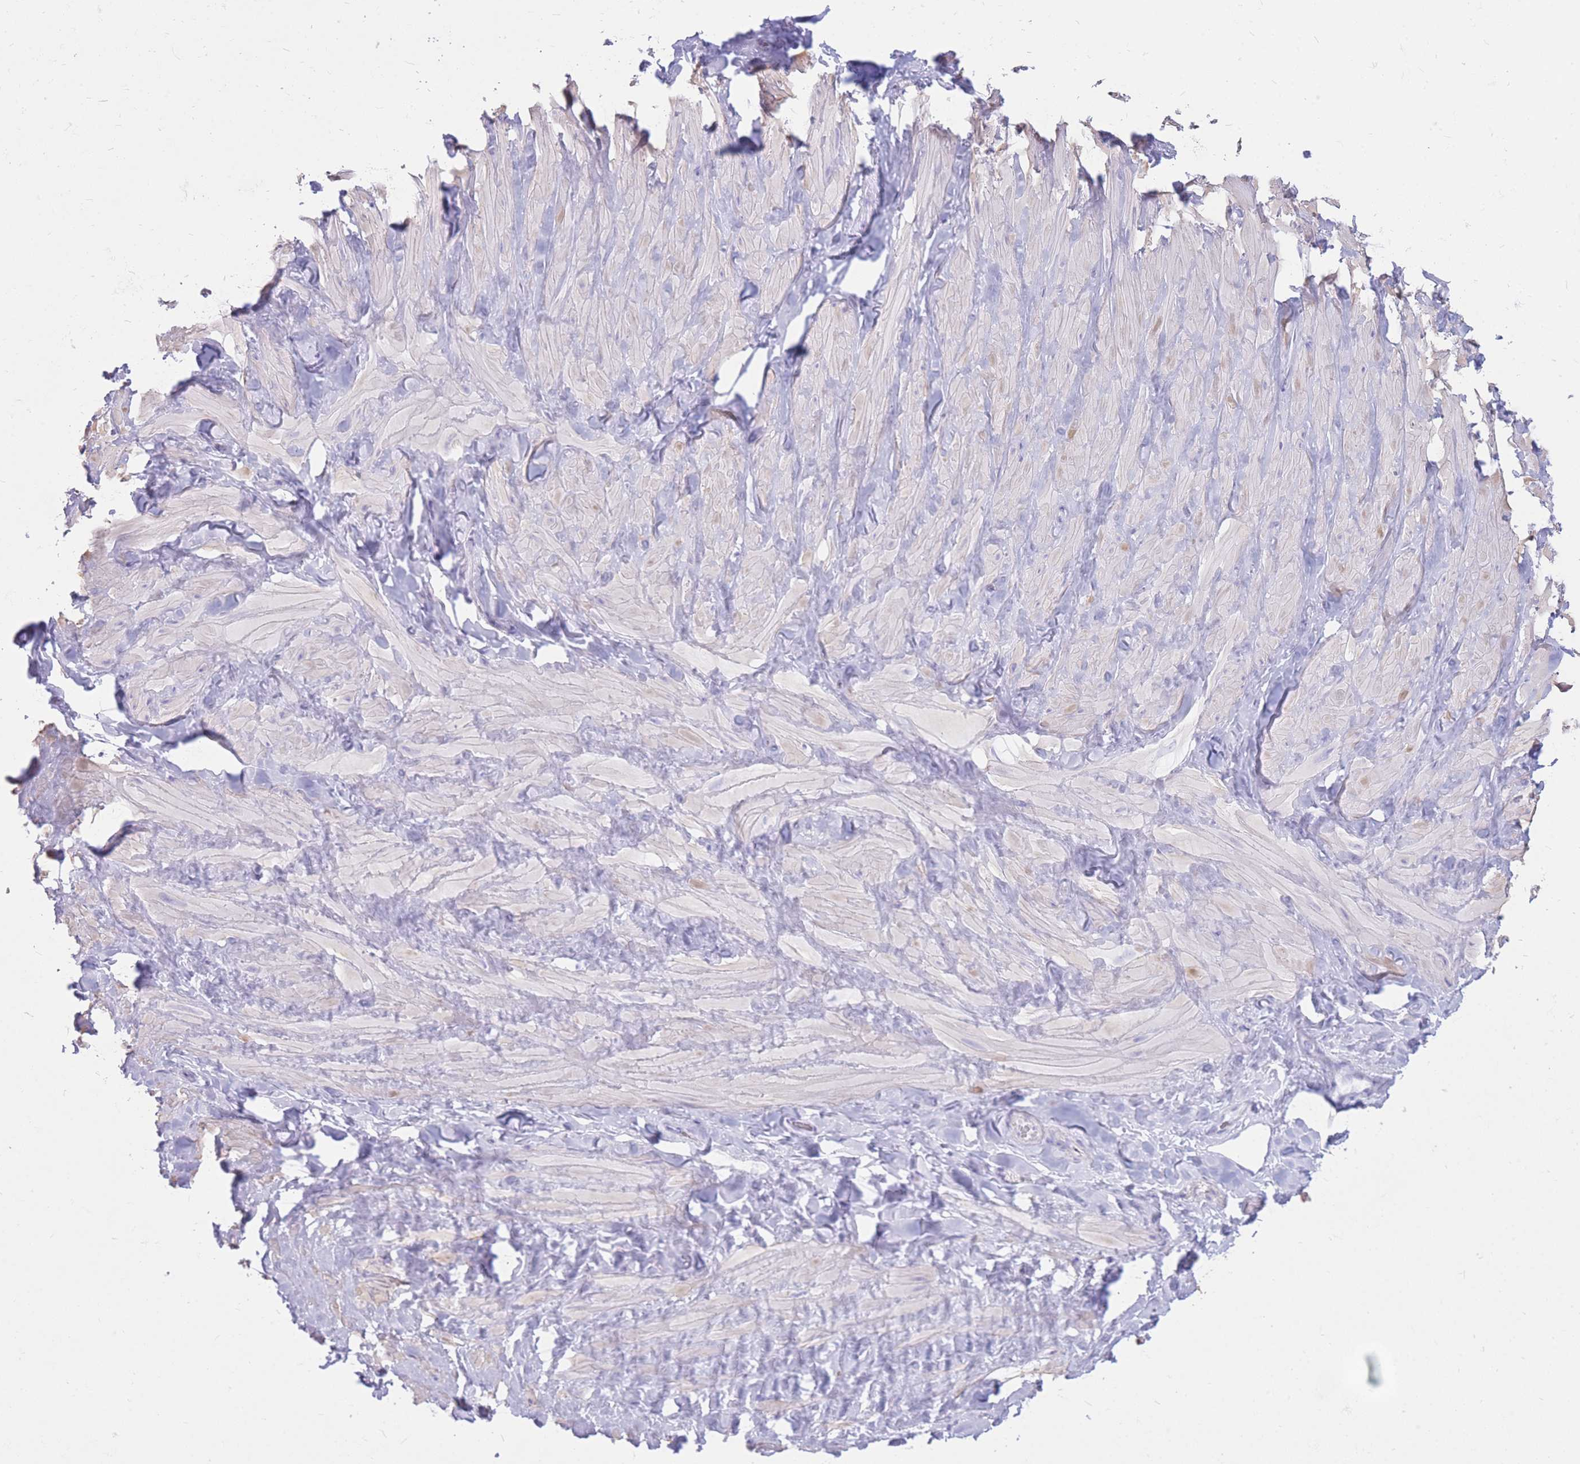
{"staining": {"intensity": "negative", "quantity": "none", "location": "none"}, "tissue": "adipose tissue", "cell_type": "Adipocytes", "image_type": "normal", "snomed": [{"axis": "morphology", "description": "Normal tissue, NOS"}, {"axis": "topography", "description": "Soft tissue"}, {"axis": "topography", "description": "Vascular tissue"}], "caption": "This image is of benign adipose tissue stained with IHC to label a protein in brown with the nuclei are counter-stained blue. There is no staining in adipocytes. Nuclei are stained in blue.", "gene": "CYP21A2", "patient": {"sex": "male", "age": 41}}